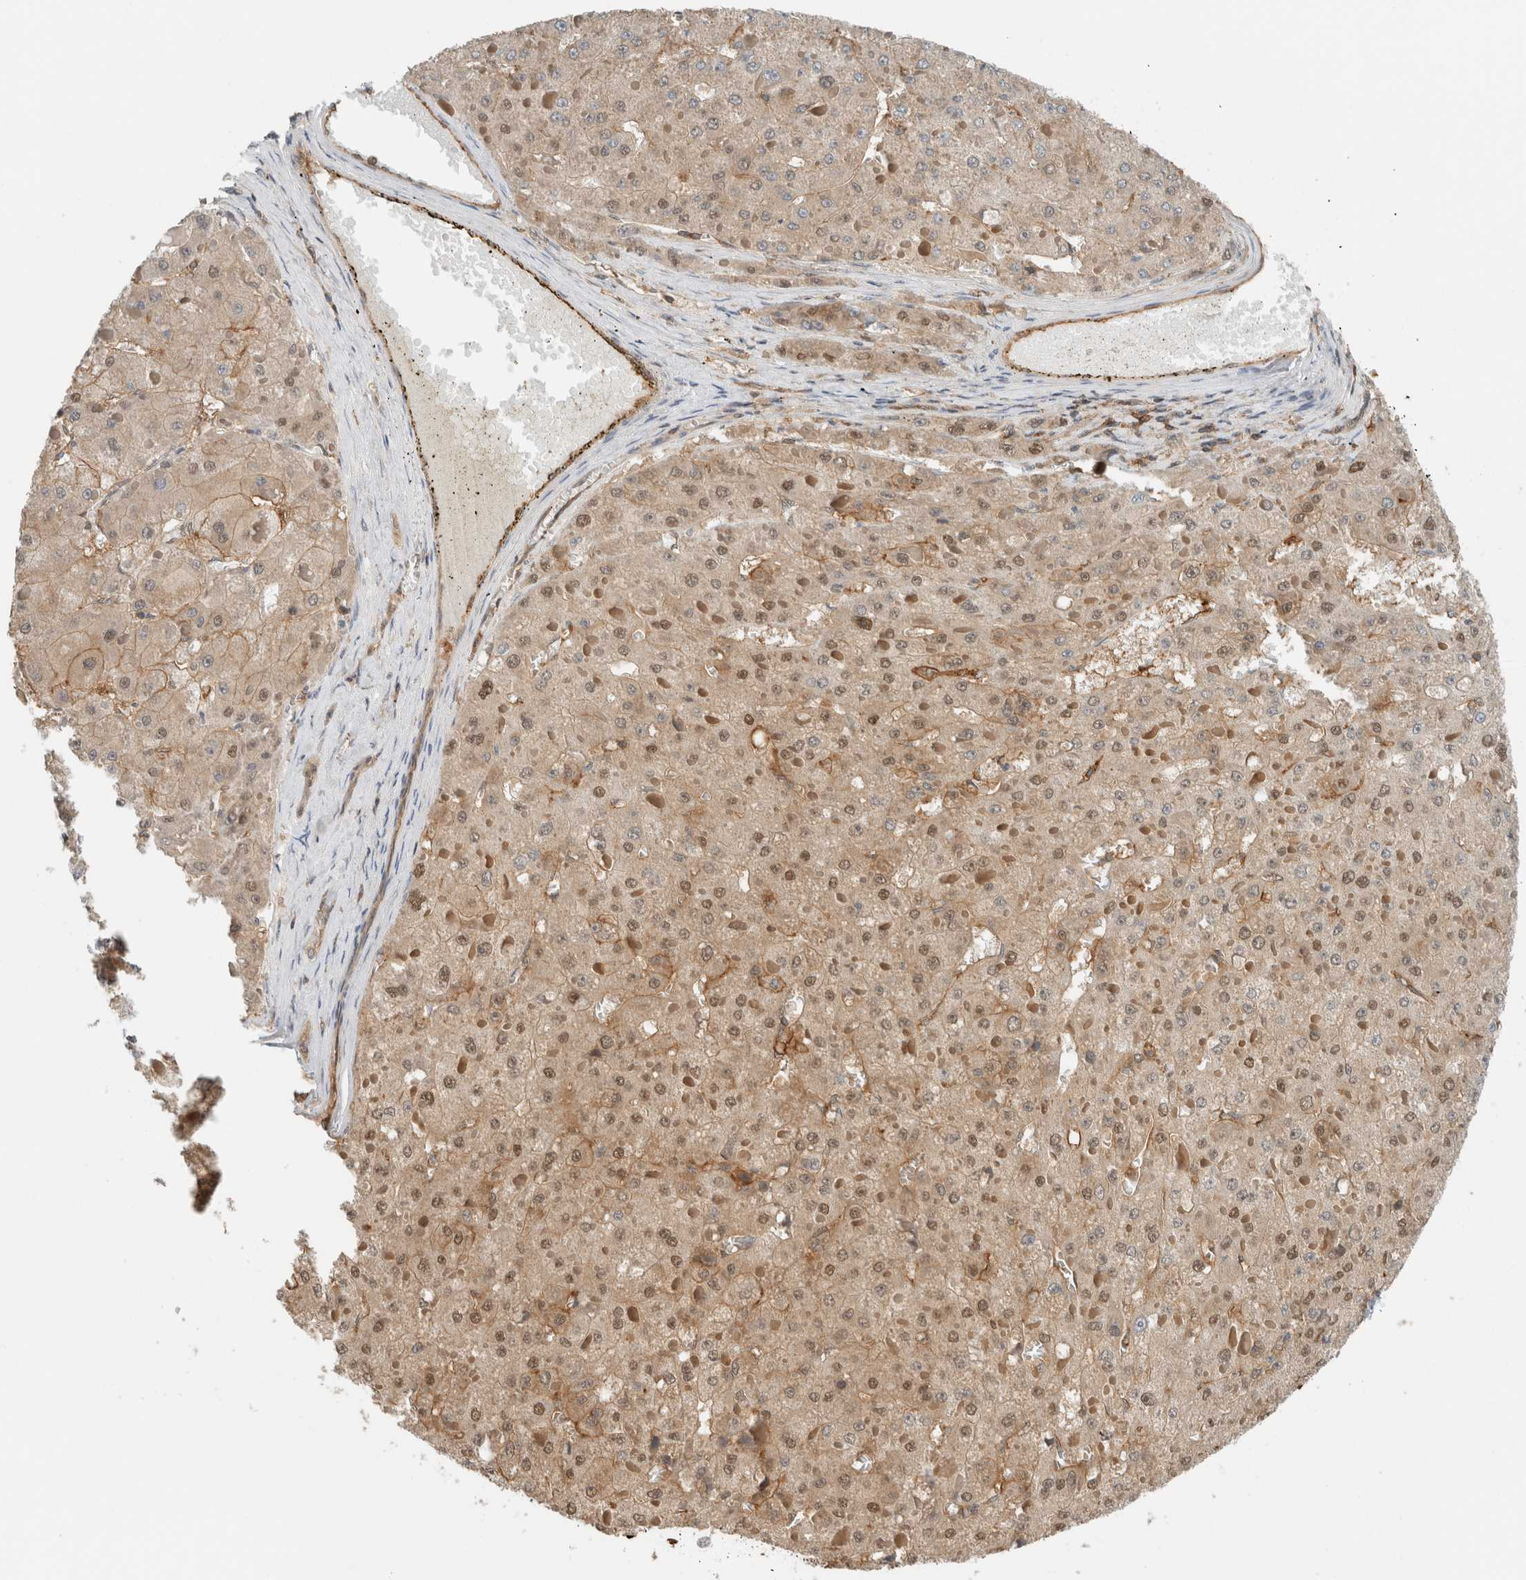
{"staining": {"intensity": "moderate", "quantity": "25%-75%", "location": "cytoplasmic/membranous,nuclear"}, "tissue": "liver cancer", "cell_type": "Tumor cells", "image_type": "cancer", "snomed": [{"axis": "morphology", "description": "Carcinoma, Hepatocellular, NOS"}, {"axis": "topography", "description": "Liver"}], "caption": "Brown immunohistochemical staining in liver cancer (hepatocellular carcinoma) displays moderate cytoplasmic/membranous and nuclear staining in approximately 25%-75% of tumor cells.", "gene": "PFDN4", "patient": {"sex": "female", "age": 73}}